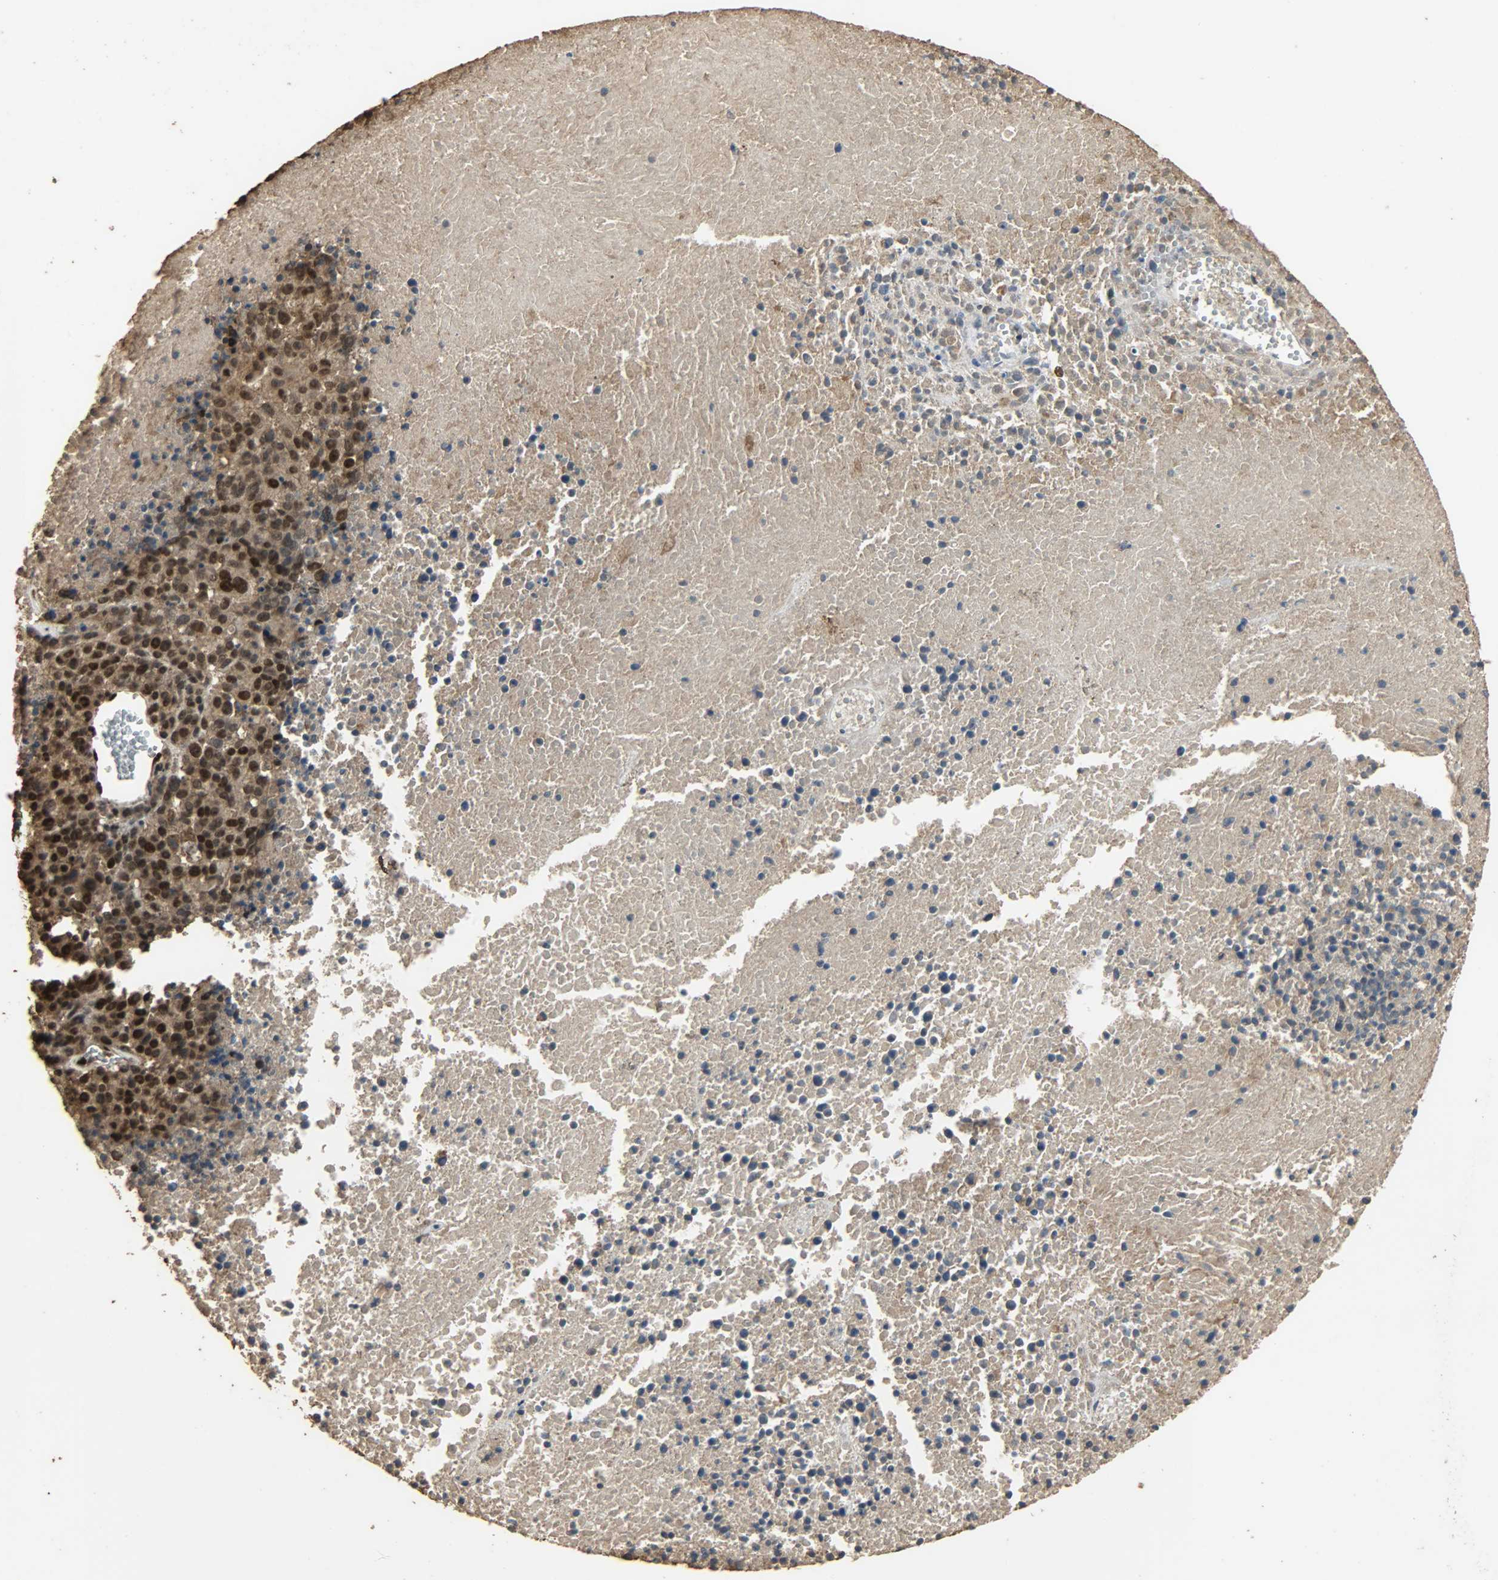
{"staining": {"intensity": "strong", "quantity": ">75%", "location": "cytoplasmic/membranous,nuclear"}, "tissue": "melanoma", "cell_type": "Tumor cells", "image_type": "cancer", "snomed": [{"axis": "morphology", "description": "Malignant melanoma, Metastatic site"}, {"axis": "topography", "description": "Cerebral cortex"}], "caption": "Strong cytoplasmic/membranous and nuclear expression is present in approximately >75% of tumor cells in malignant melanoma (metastatic site). The protein of interest is shown in brown color, while the nuclei are stained blue.", "gene": "CCNT2", "patient": {"sex": "female", "age": 52}}